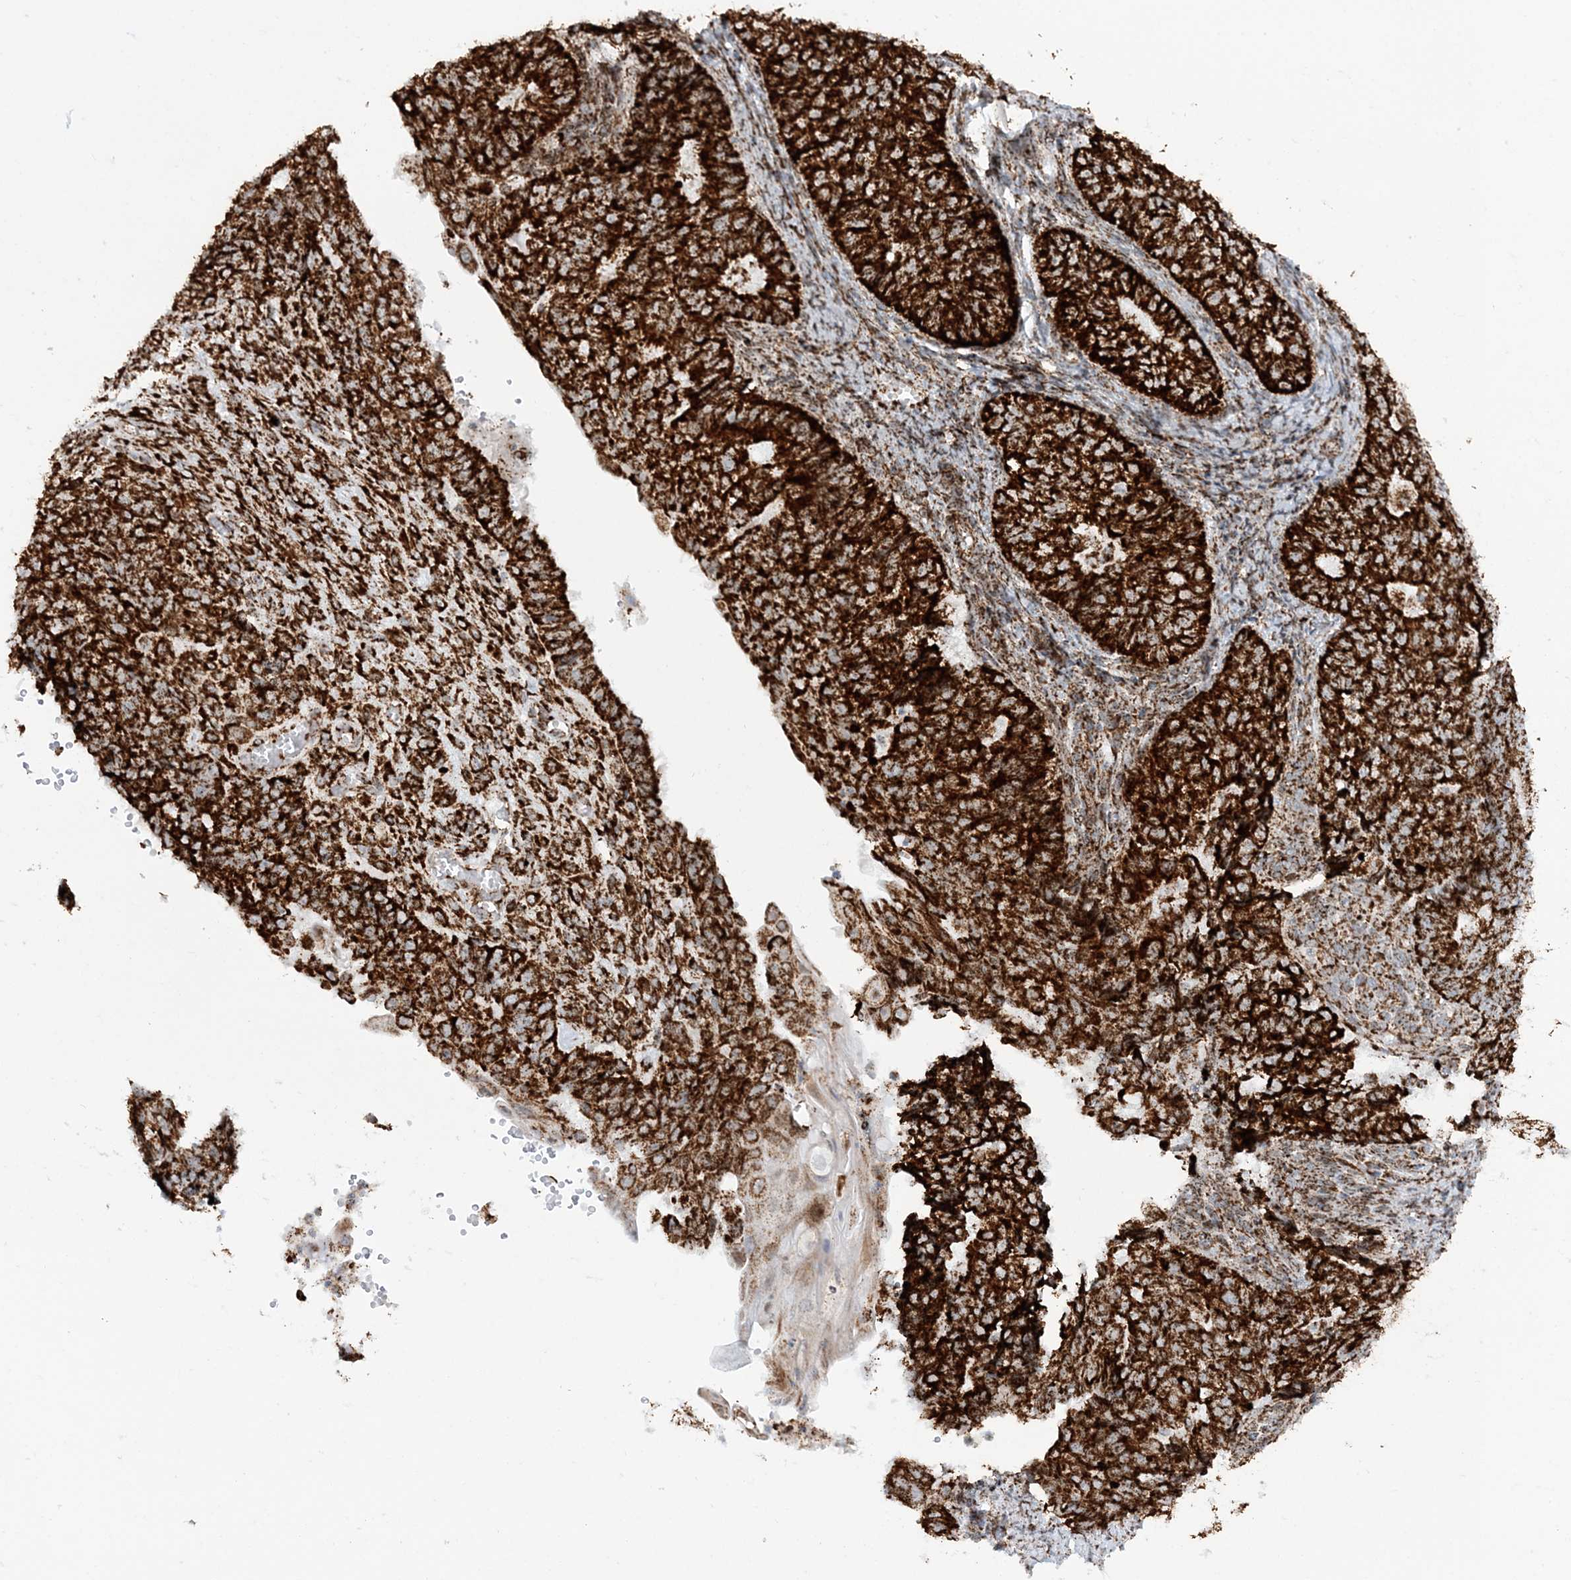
{"staining": {"intensity": "strong", "quantity": ">75%", "location": "cytoplasmic/membranous"}, "tissue": "endometrial cancer", "cell_type": "Tumor cells", "image_type": "cancer", "snomed": [{"axis": "morphology", "description": "Adenocarcinoma, NOS"}, {"axis": "topography", "description": "Endometrium"}], "caption": "Protein positivity by immunohistochemistry demonstrates strong cytoplasmic/membranous staining in approximately >75% of tumor cells in endometrial cancer.", "gene": "CRY2", "patient": {"sex": "female", "age": 32}}